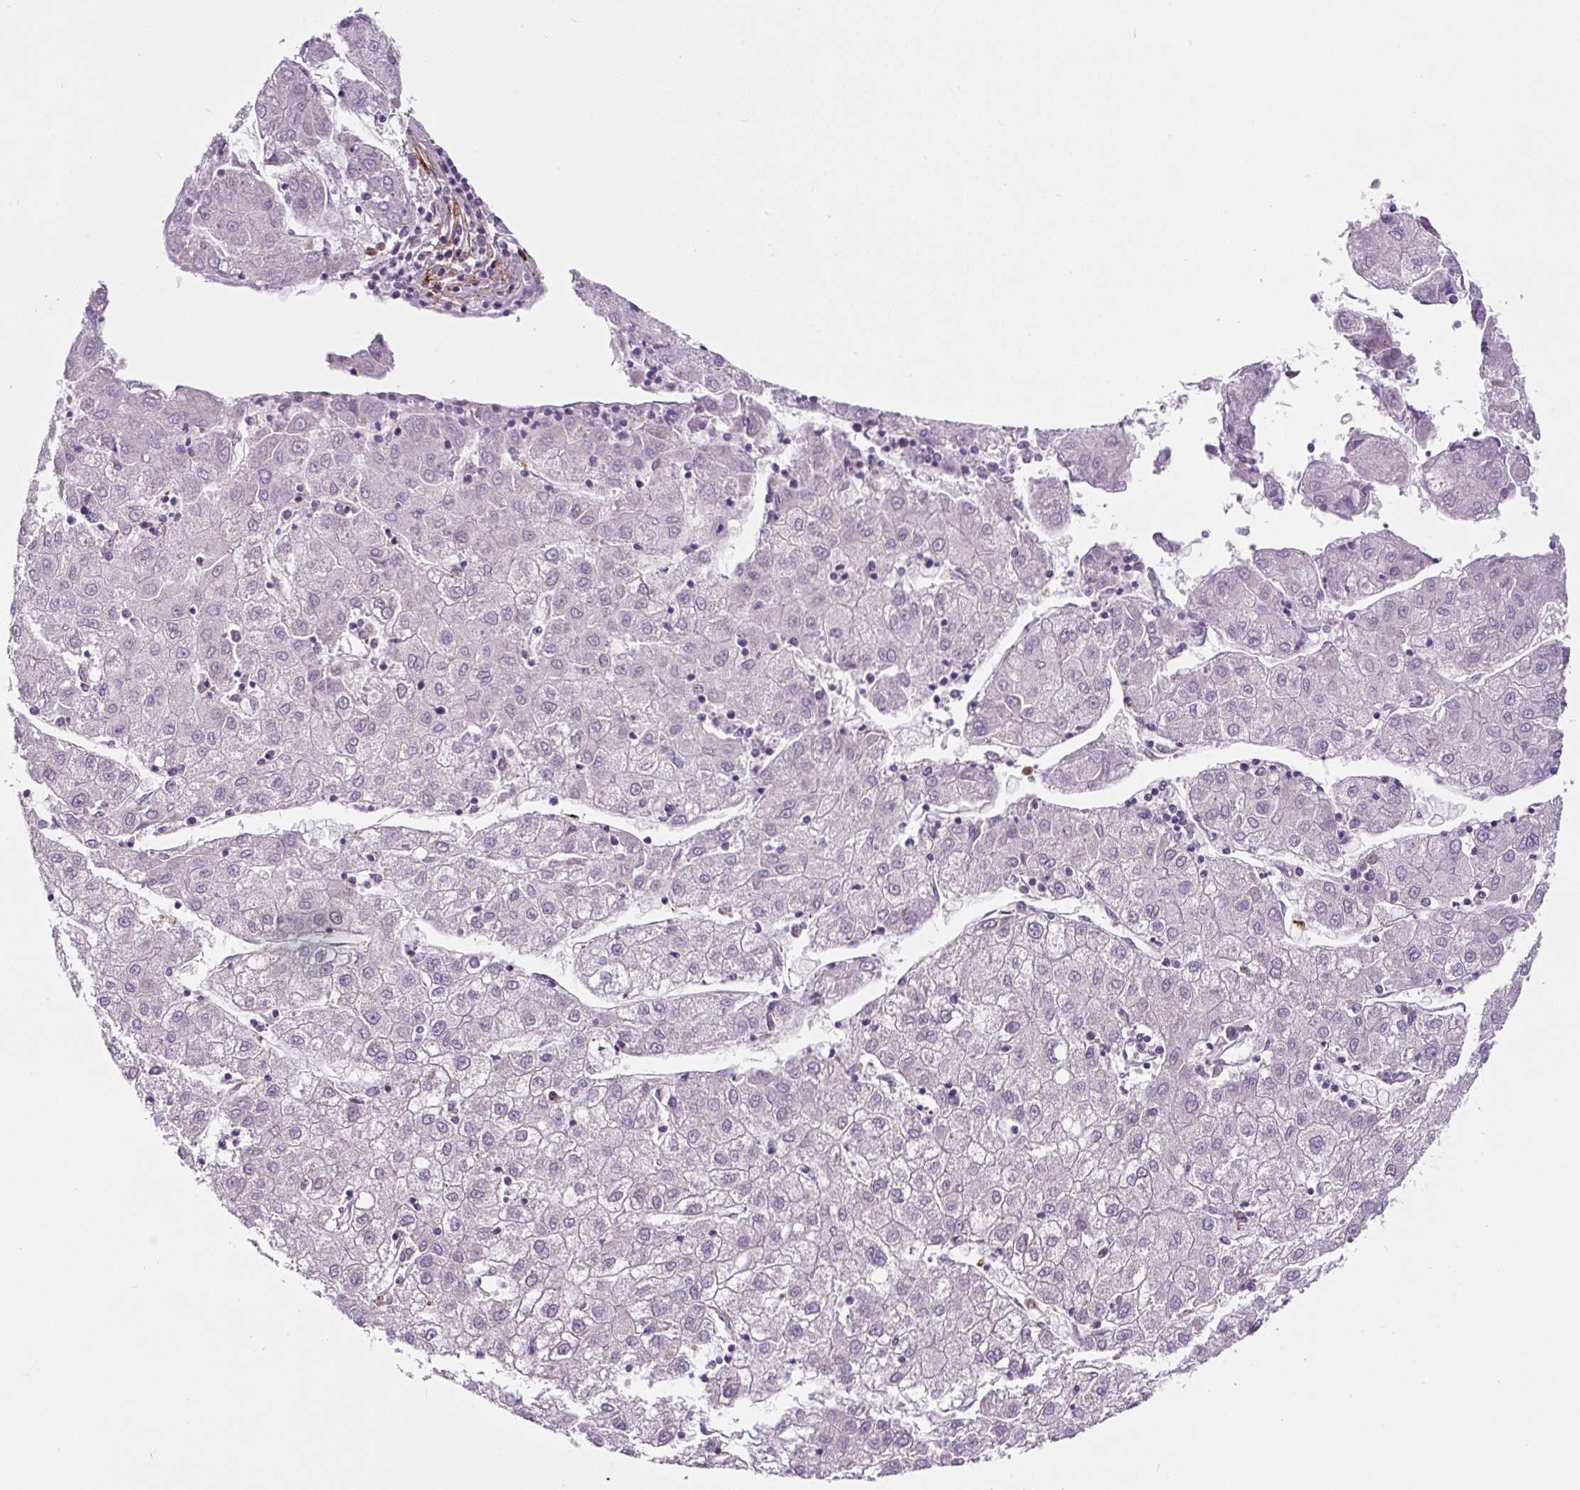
{"staining": {"intensity": "negative", "quantity": "none", "location": "none"}, "tissue": "liver cancer", "cell_type": "Tumor cells", "image_type": "cancer", "snomed": [{"axis": "morphology", "description": "Carcinoma, Hepatocellular, NOS"}, {"axis": "topography", "description": "Liver"}], "caption": "Micrograph shows no significant protein expression in tumor cells of liver hepatocellular carcinoma. Brightfield microscopy of IHC stained with DAB (brown) and hematoxylin (blue), captured at high magnification.", "gene": "OGDHL", "patient": {"sex": "male", "age": 72}}